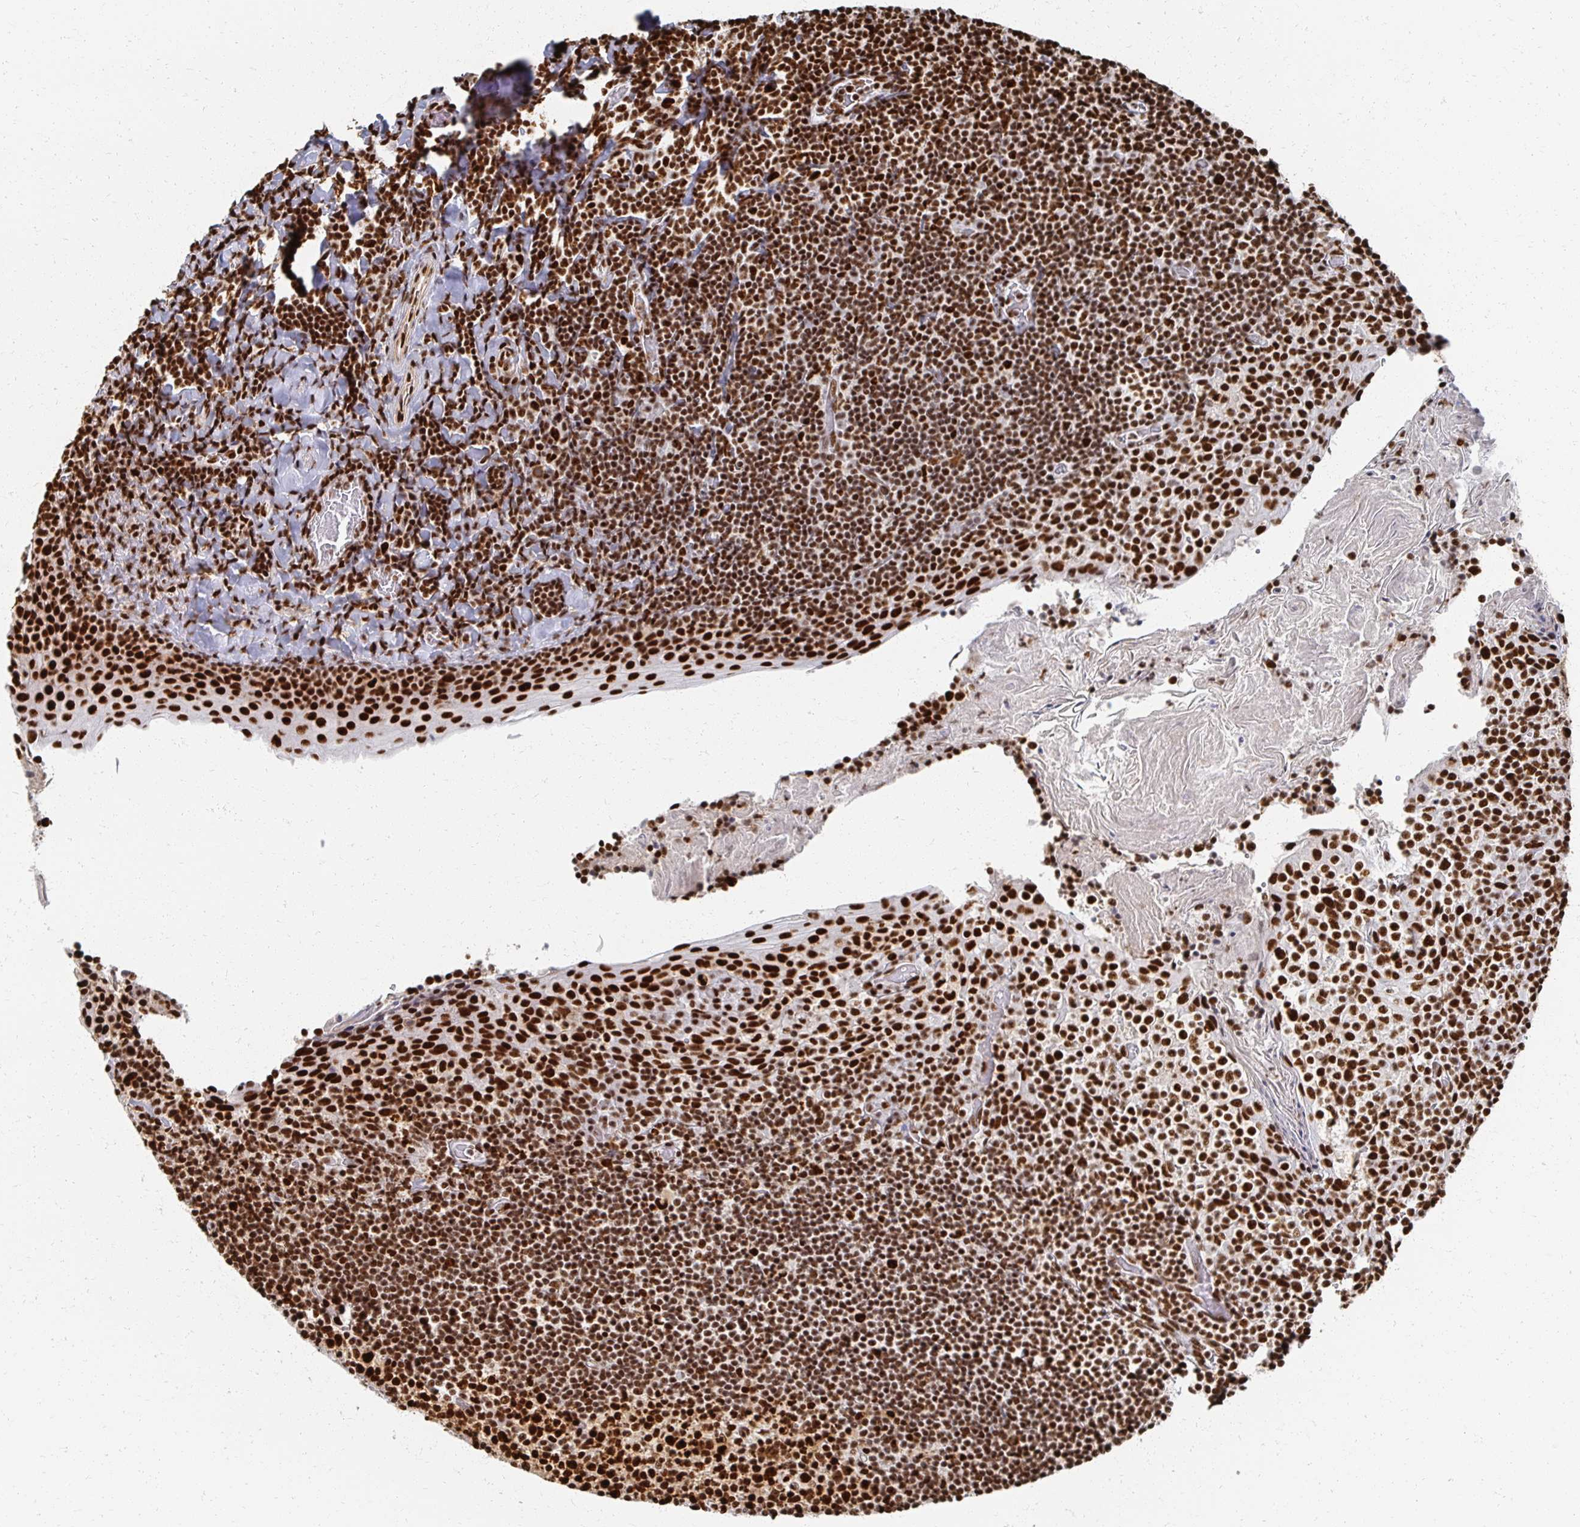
{"staining": {"intensity": "strong", "quantity": ">75%", "location": "nuclear"}, "tissue": "tonsil", "cell_type": "Germinal center cells", "image_type": "normal", "snomed": [{"axis": "morphology", "description": "Normal tissue, NOS"}, {"axis": "topography", "description": "Tonsil"}], "caption": "The histopathology image shows immunohistochemical staining of normal tonsil. There is strong nuclear staining is appreciated in about >75% of germinal center cells.", "gene": "RBBP4", "patient": {"sex": "female", "age": 10}}